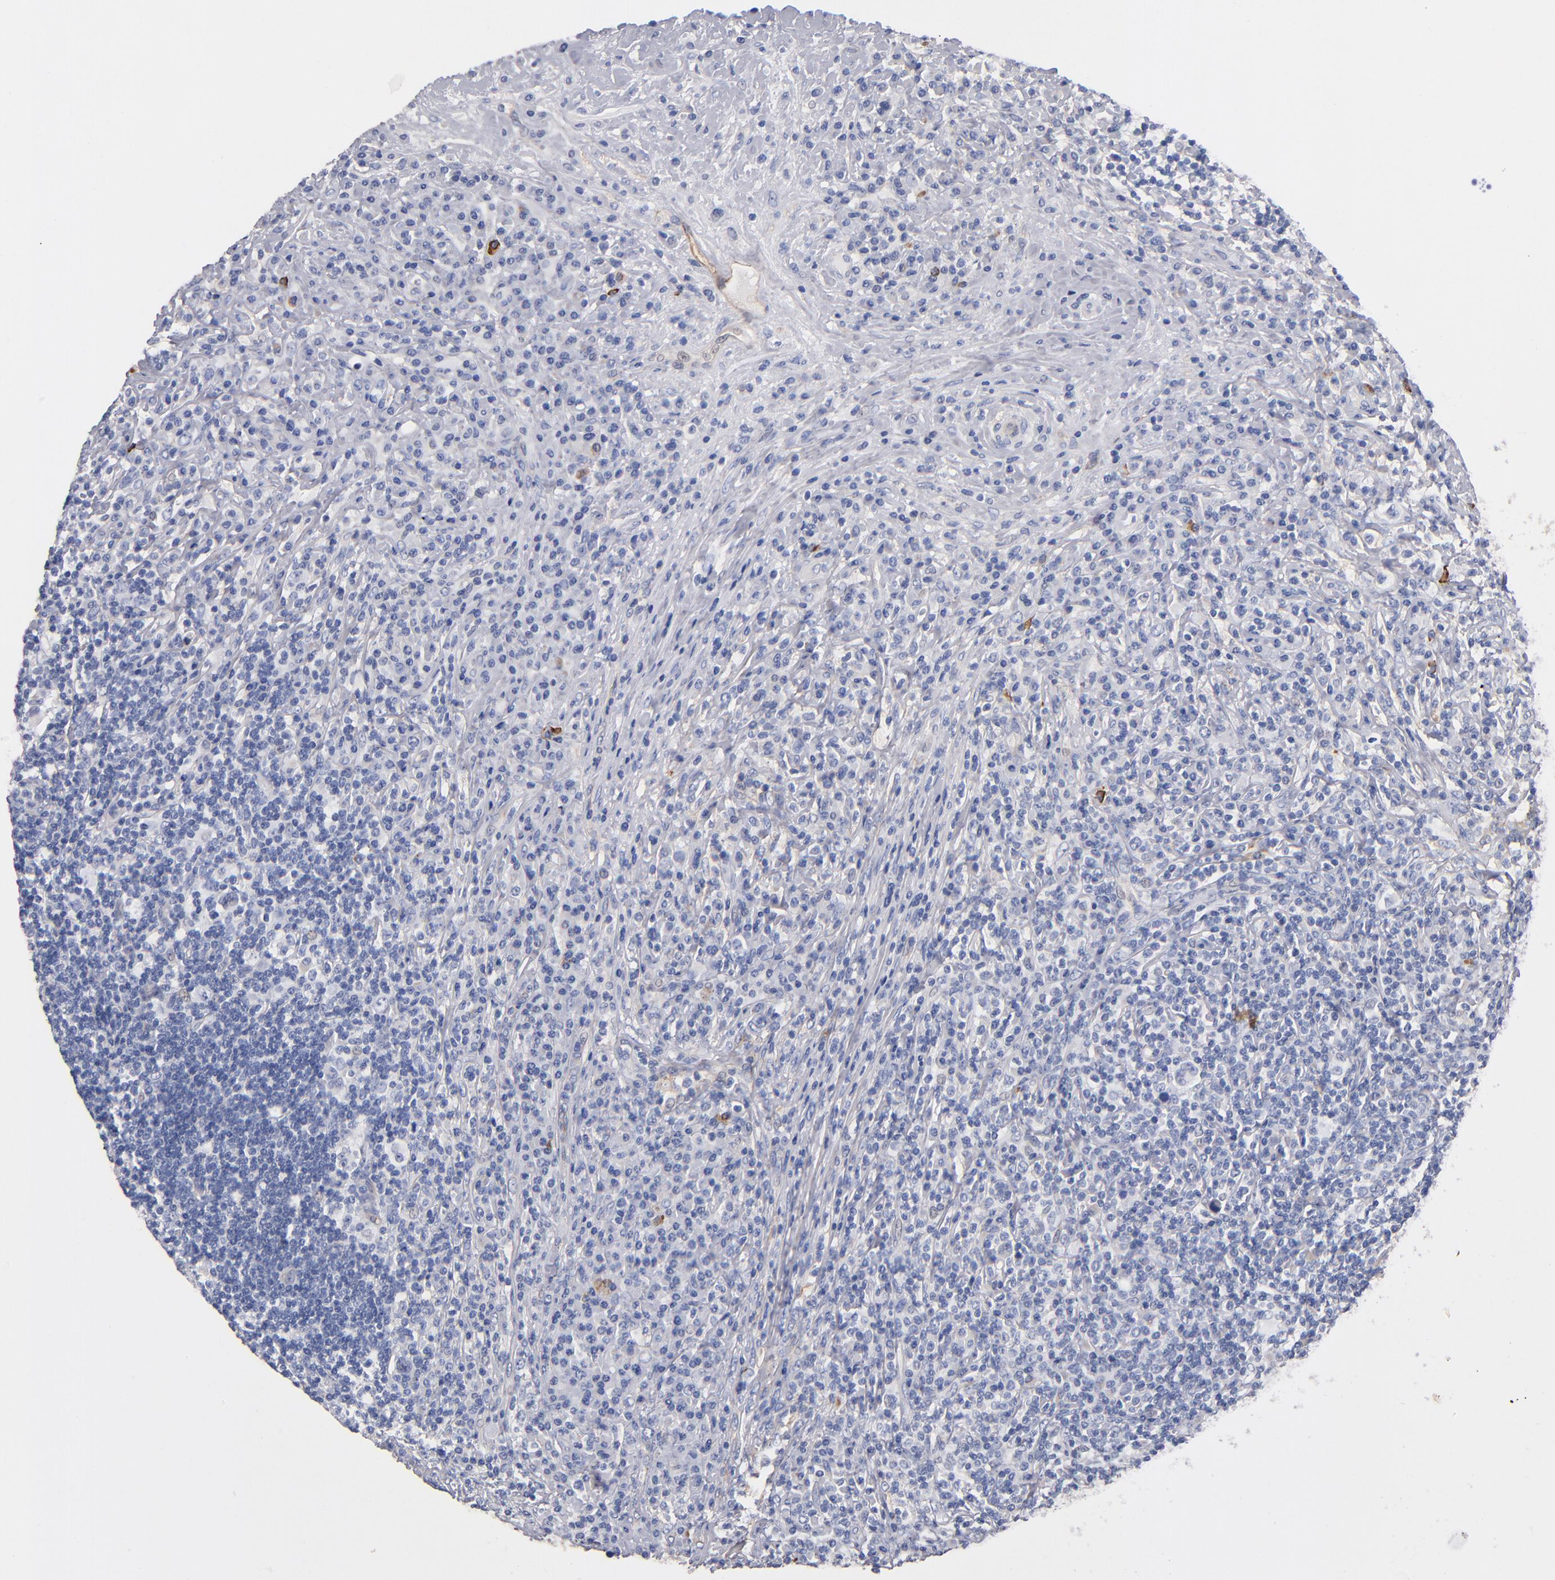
{"staining": {"intensity": "negative", "quantity": "none", "location": "none"}, "tissue": "lymphoma", "cell_type": "Tumor cells", "image_type": "cancer", "snomed": [{"axis": "morphology", "description": "Hodgkin's disease, NOS"}, {"axis": "topography", "description": "Lymph node"}], "caption": "Tumor cells are negative for protein expression in human lymphoma.", "gene": "PLSCR4", "patient": {"sex": "female", "age": 25}}